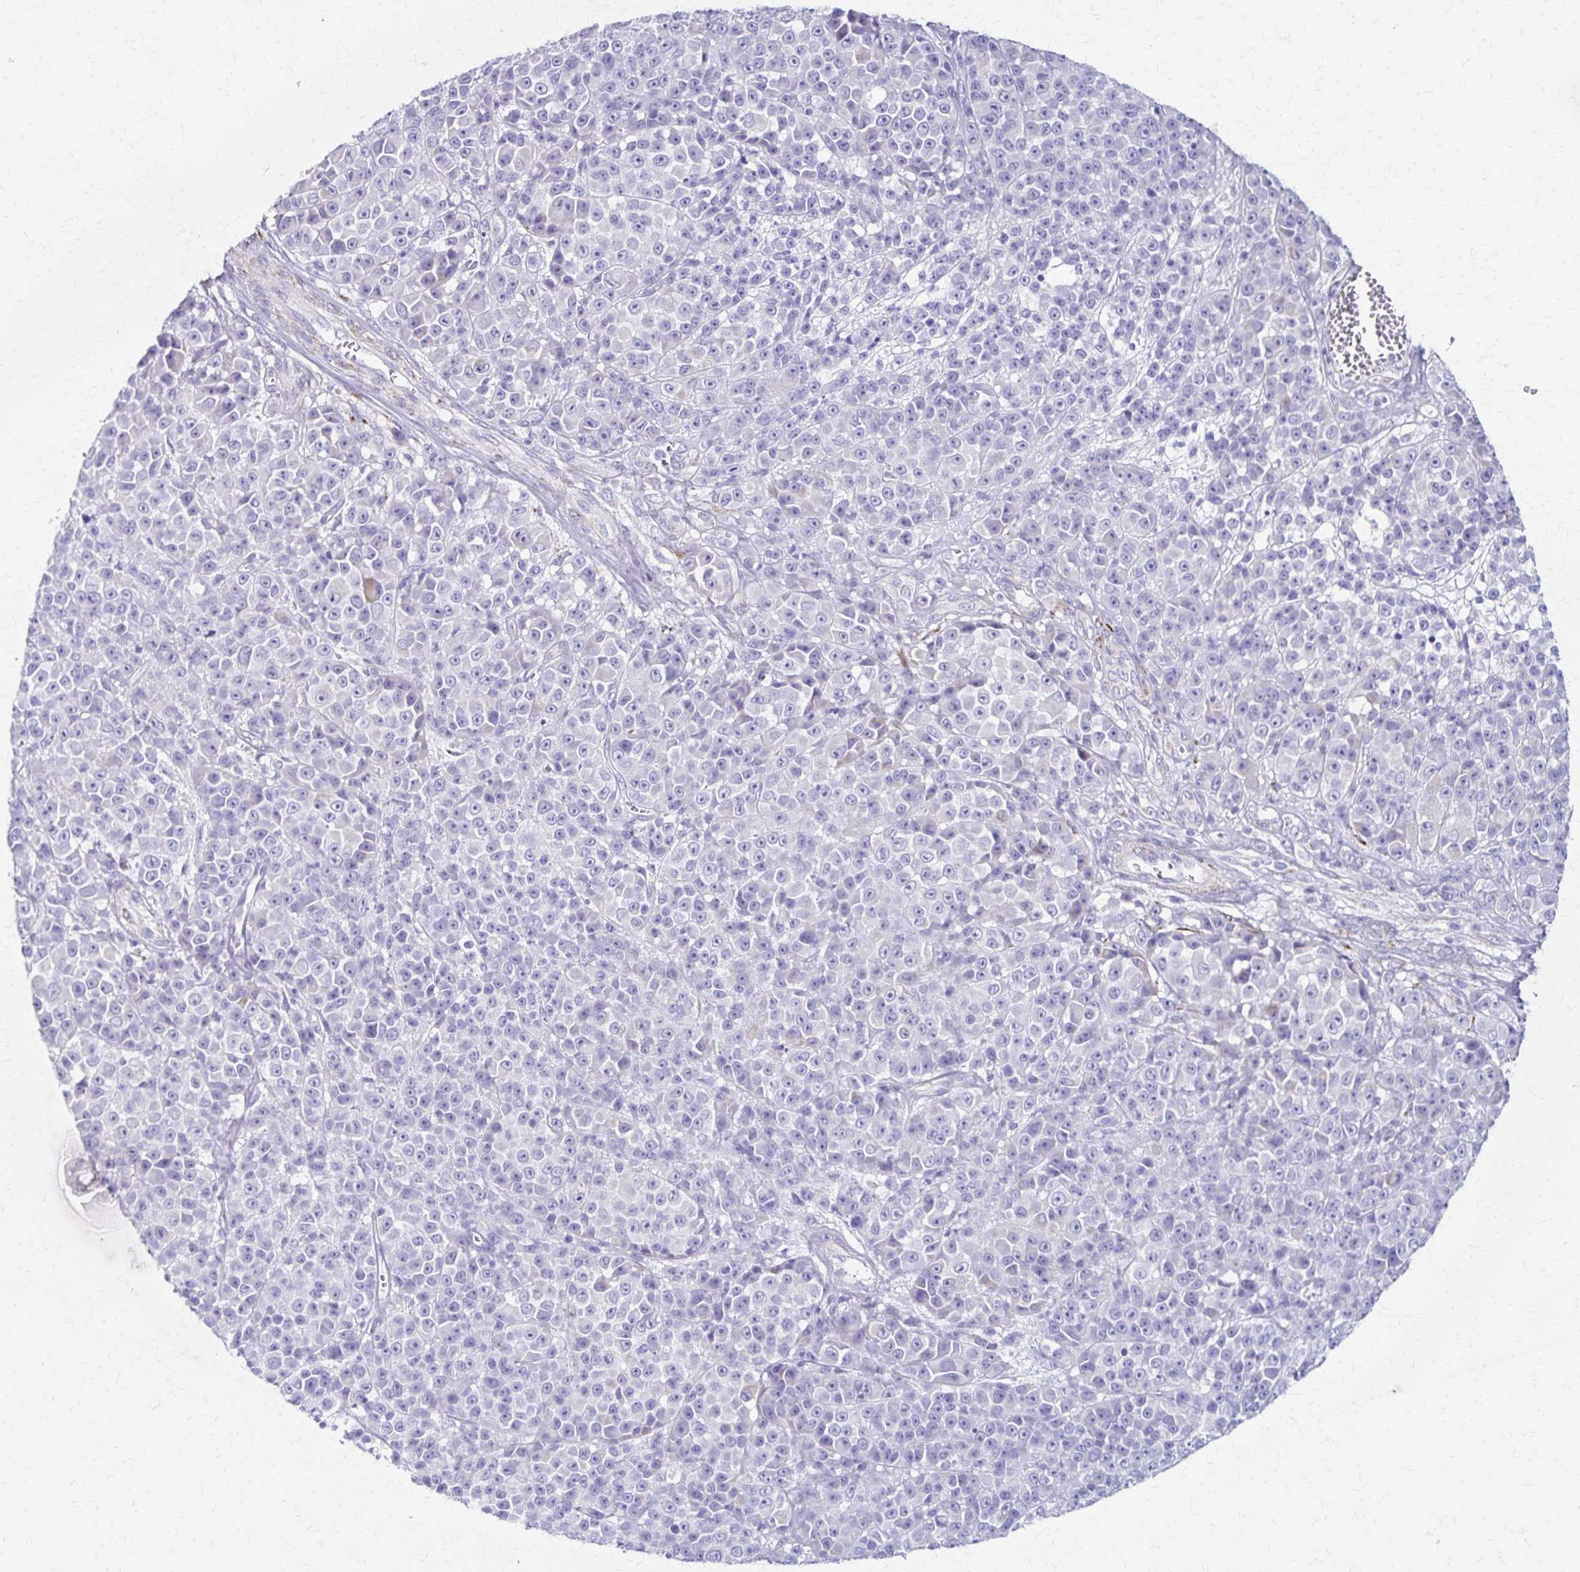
{"staining": {"intensity": "negative", "quantity": "none", "location": "none"}, "tissue": "melanoma", "cell_type": "Tumor cells", "image_type": "cancer", "snomed": [{"axis": "morphology", "description": "Malignant melanoma, NOS"}, {"axis": "topography", "description": "Skin"}, {"axis": "topography", "description": "Skin of back"}], "caption": "Melanoma was stained to show a protein in brown. There is no significant positivity in tumor cells. (DAB (3,3'-diaminobenzidine) immunohistochemistry, high magnification).", "gene": "ZSCAN5B", "patient": {"sex": "male", "age": 91}}